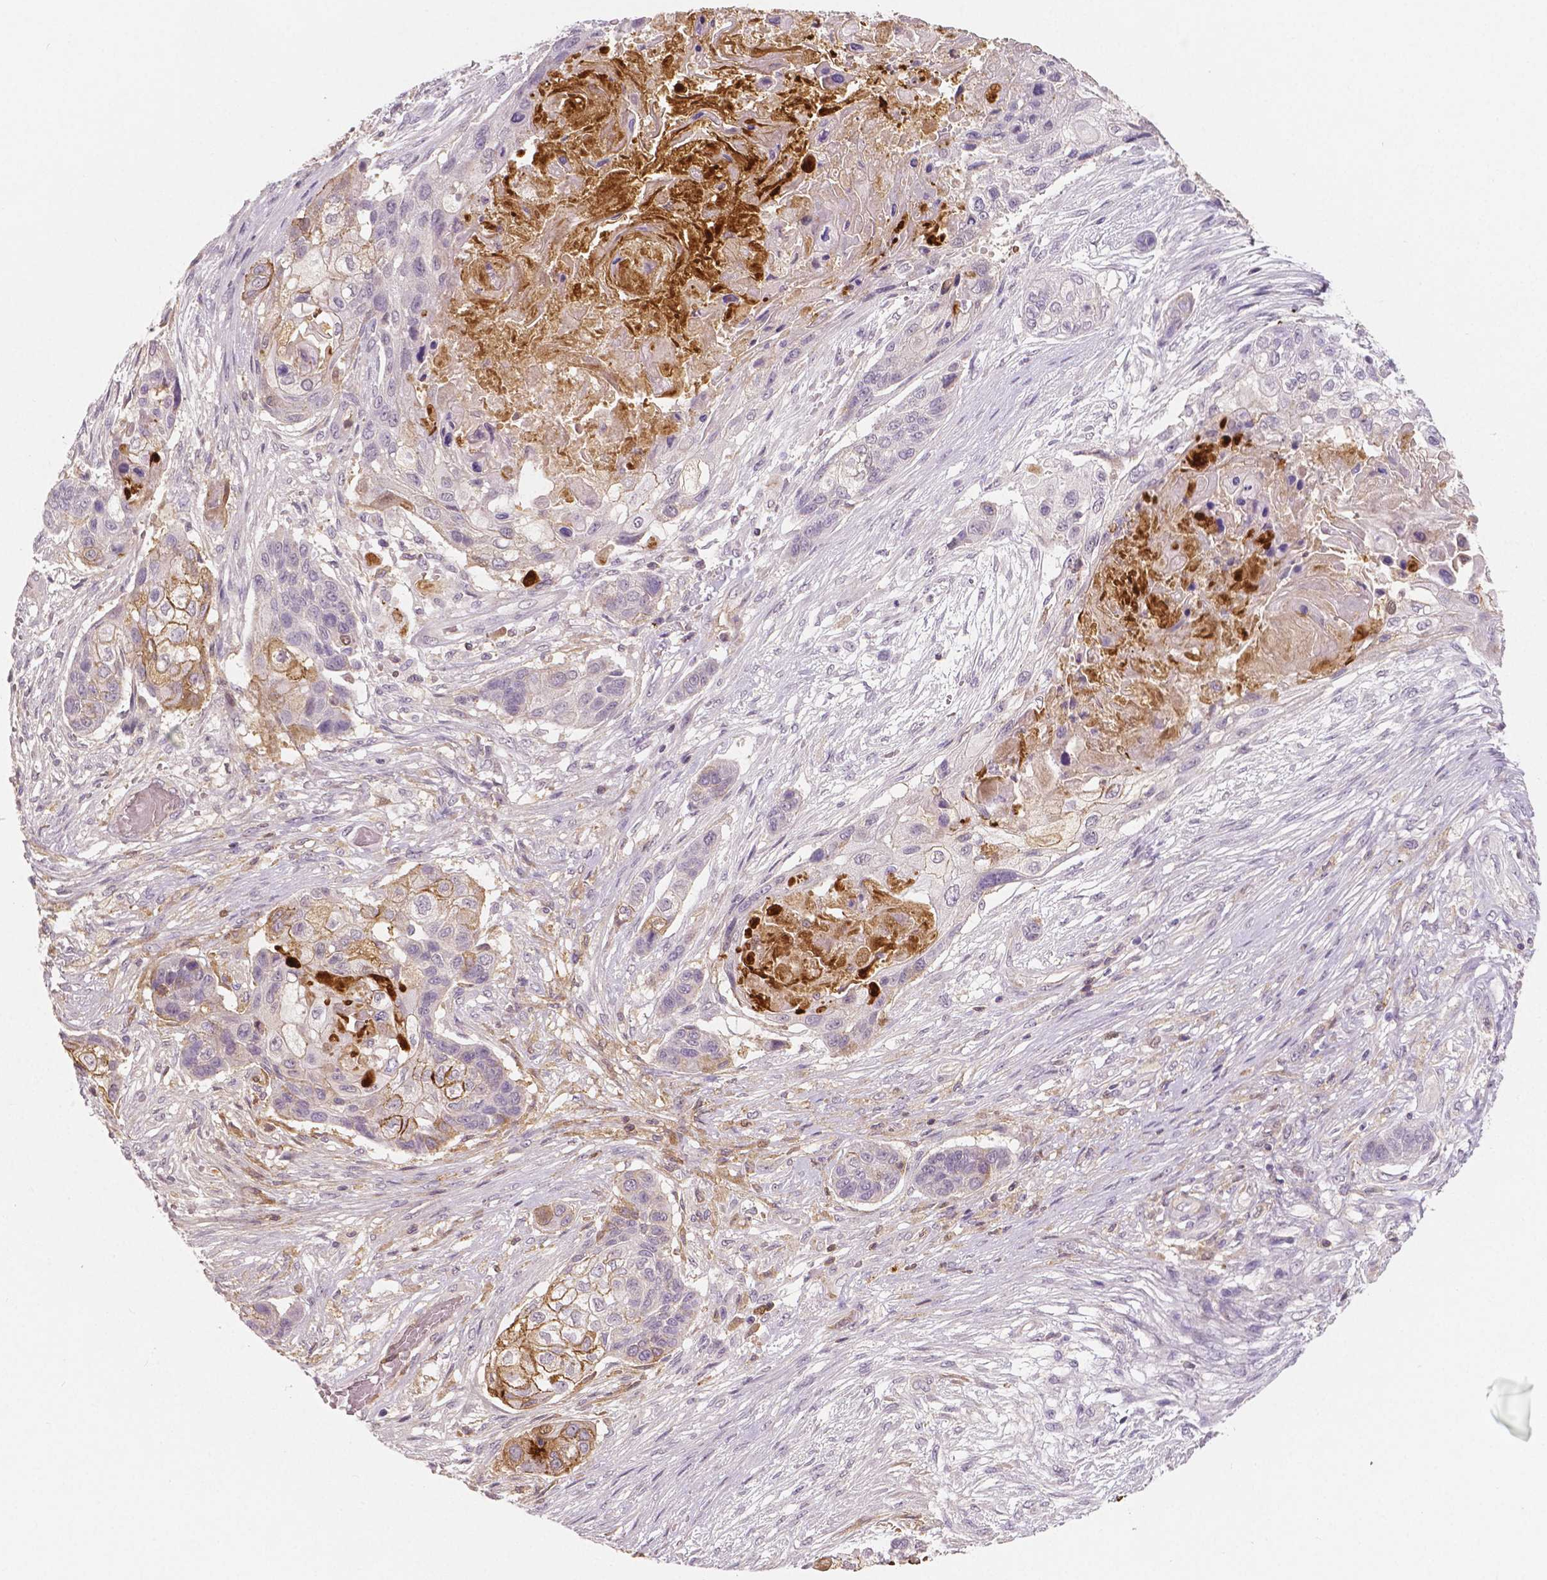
{"staining": {"intensity": "negative", "quantity": "none", "location": "none"}, "tissue": "lung cancer", "cell_type": "Tumor cells", "image_type": "cancer", "snomed": [{"axis": "morphology", "description": "Squamous cell carcinoma, NOS"}, {"axis": "topography", "description": "Lung"}], "caption": "Lung squamous cell carcinoma was stained to show a protein in brown. There is no significant staining in tumor cells. (DAB (3,3'-diaminobenzidine) immunohistochemistry with hematoxylin counter stain).", "gene": "APOA4", "patient": {"sex": "male", "age": 69}}